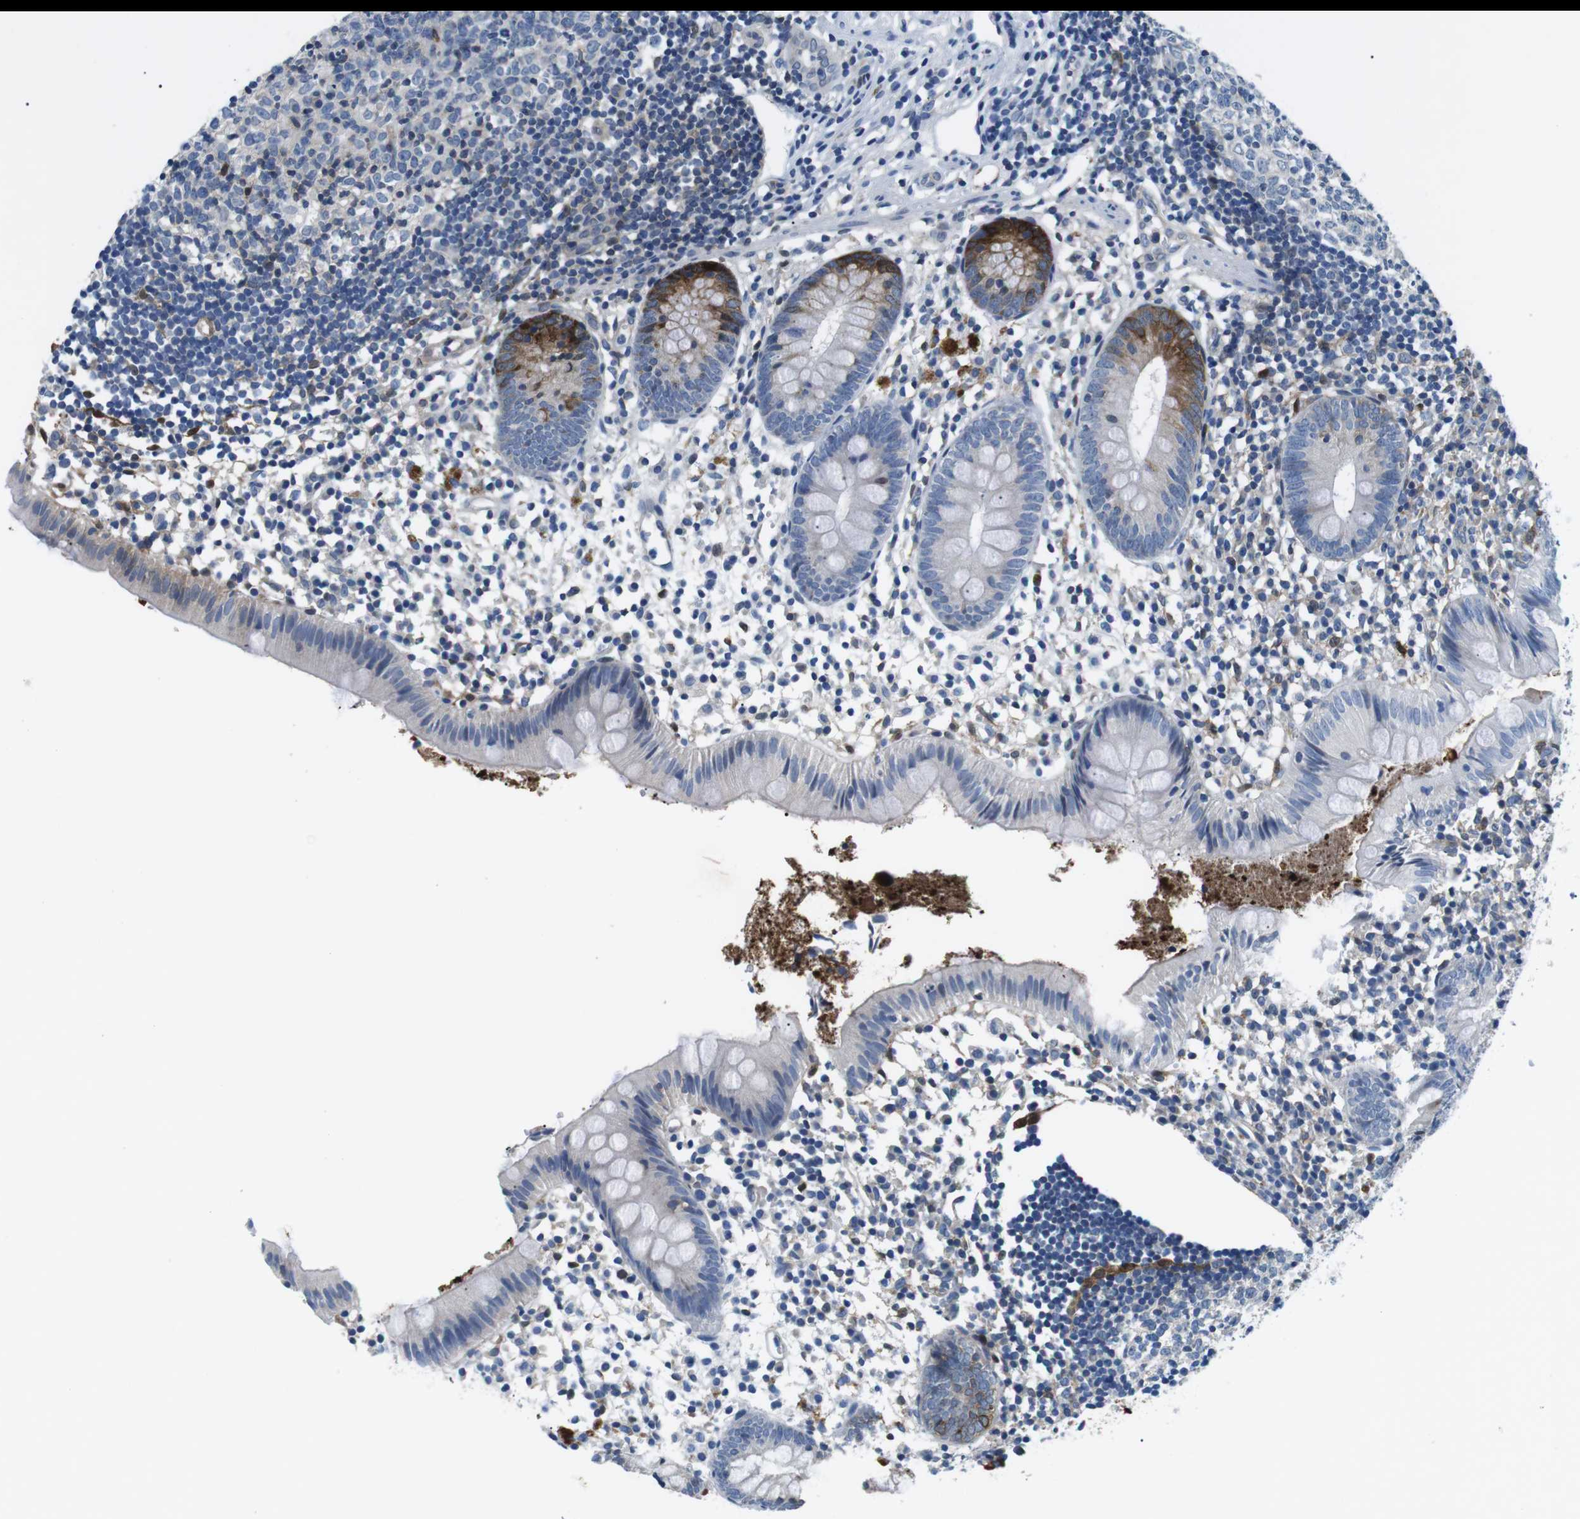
{"staining": {"intensity": "strong", "quantity": "<25%", "location": "cytoplasmic/membranous"}, "tissue": "appendix", "cell_type": "Glandular cells", "image_type": "normal", "snomed": [{"axis": "morphology", "description": "Normal tissue, NOS"}, {"axis": "topography", "description": "Appendix"}], "caption": "Immunohistochemical staining of normal appendix reveals <25% levels of strong cytoplasmic/membranous protein expression in approximately <25% of glandular cells. Immunohistochemistry stains the protein of interest in brown and the nuclei are stained blue.", "gene": "PHLDA1", "patient": {"sex": "female", "age": 20}}